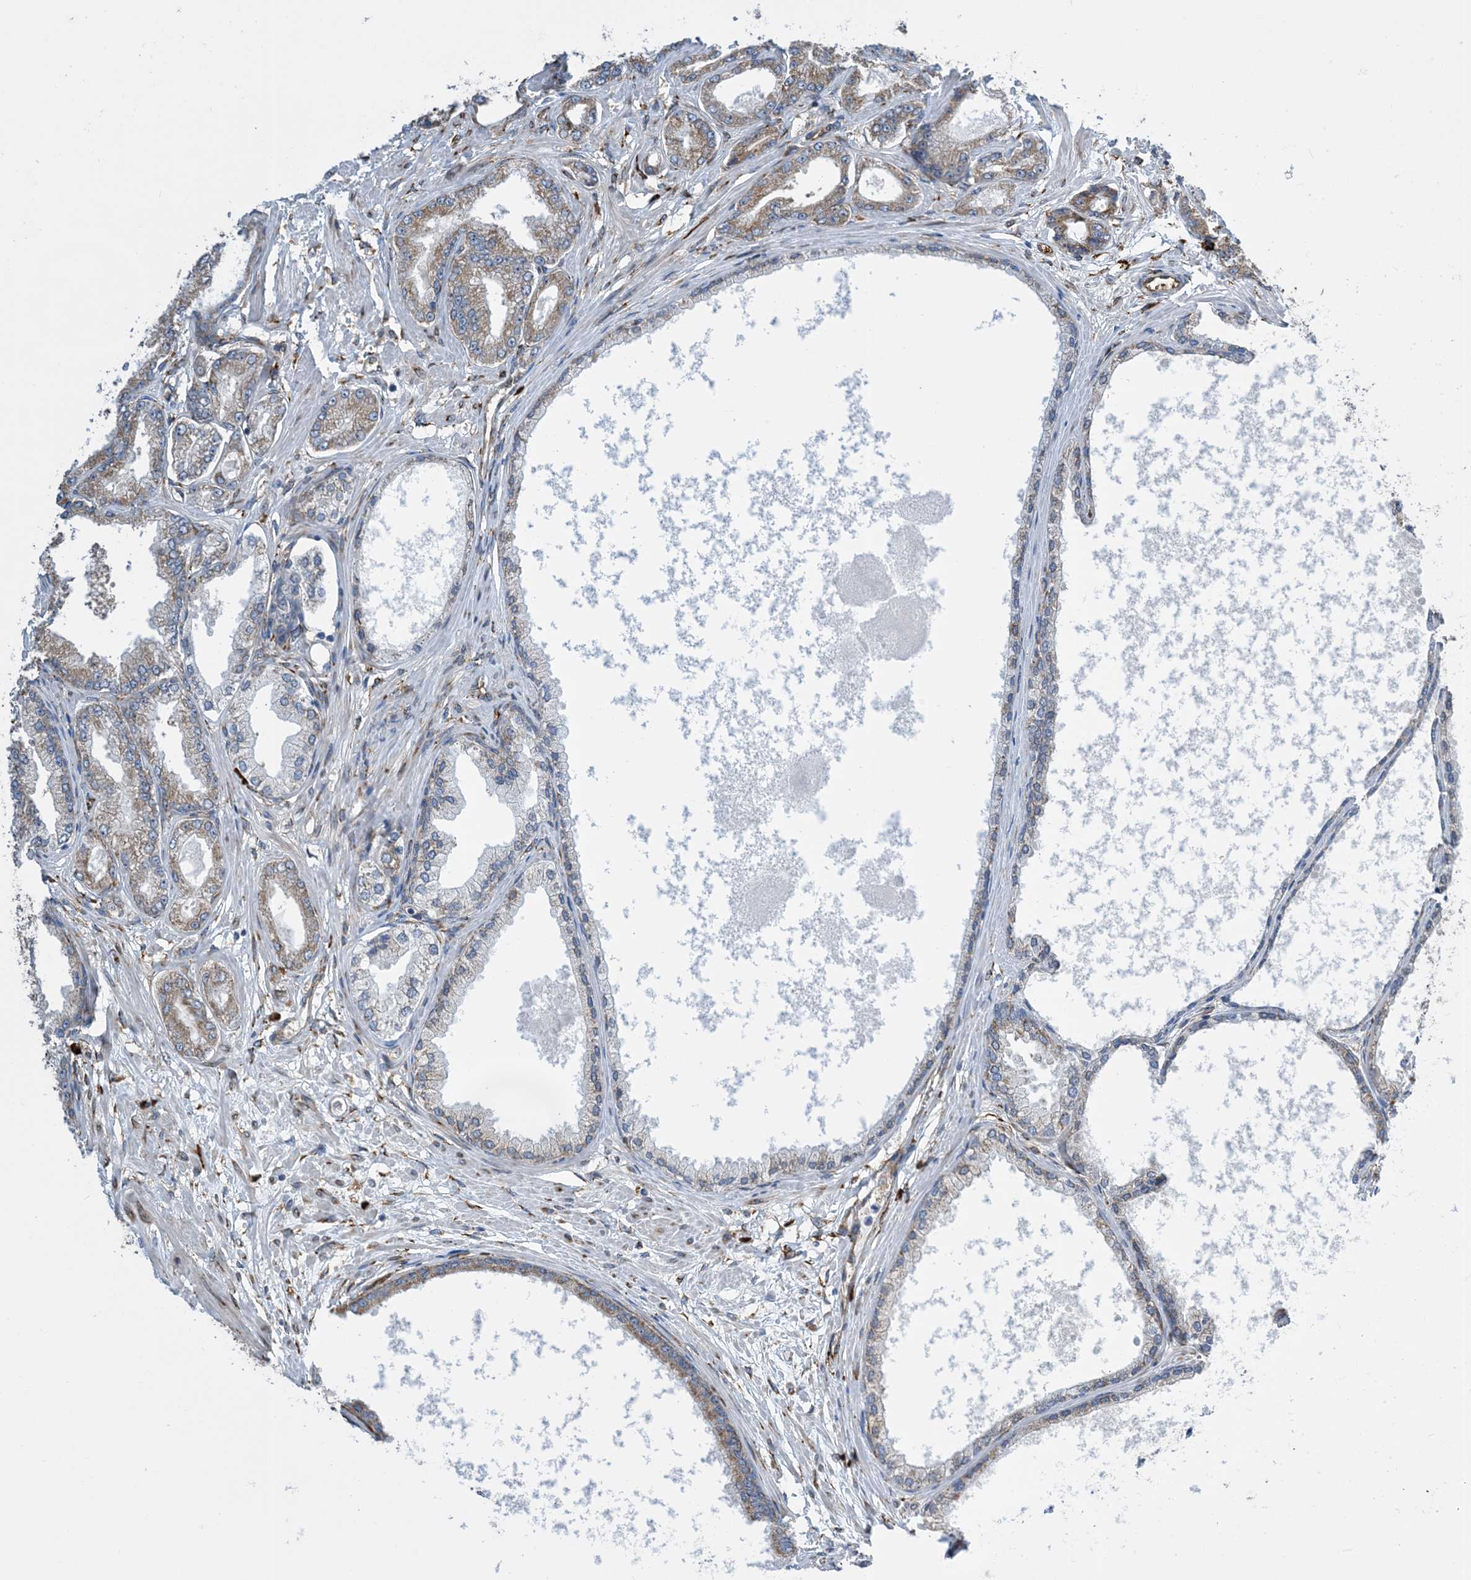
{"staining": {"intensity": "moderate", "quantity": "25%-75%", "location": "cytoplasmic/membranous"}, "tissue": "prostate cancer", "cell_type": "Tumor cells", "image_type": "cancer", "snomed": [{"axis": "morphology", "description": "Adenocarcinoma, Low grade"}, {"axis": "topography", "description": "Prostate"}], "caption": "A photomicrograph of low-grade adenocarcinoma (prostate) stained for a protein reveals moderate cytoplasmic/membranous brown staining in tumor cells. (Brightfield microscopy of DAB IHC at high magnification).", "gene": "ZBTB45", "patient": {"sex": "male", "age": 63}}